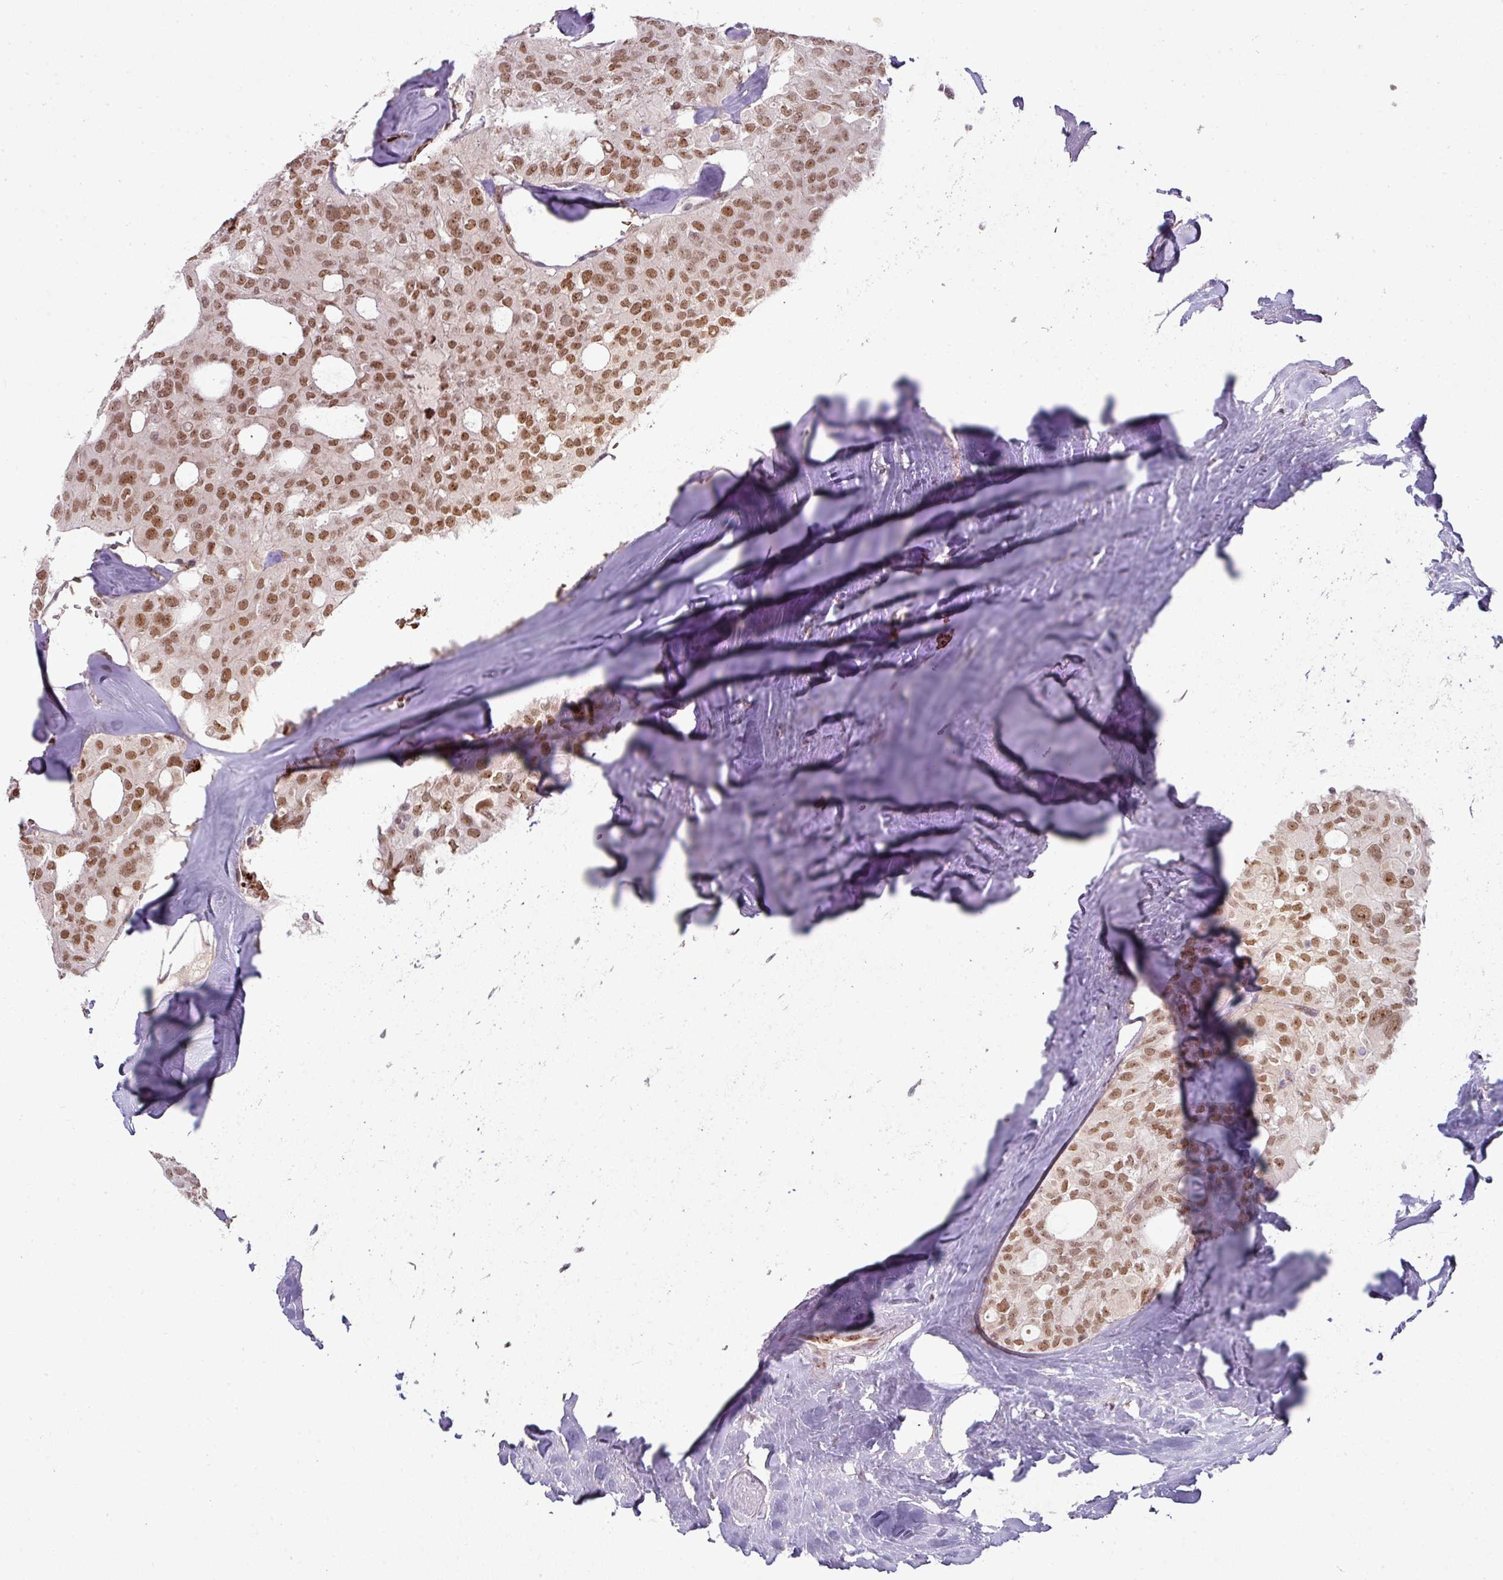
{"staining": {"intensity": "moderate", "quantity": ">75%", "location": "nuclear"}, "tissue": "thyroid cancer", "cell_type": "Tumor cells", "image_type": "cancer", "snomed": [{"axis": "morphology", "description": "Follicular adenoma carcinoma, NOS"}, {"axis": "topography", "description": "Thyroid gland"}], "caption": "IHC of human thyroid cancer (follicular adenoma carcinoma) reveals medium levels of moderate nuclear expression in approximately >75% of tumor cells.", "gene": "NEIL1", "patient": {"sex": "male", "age": 75}}